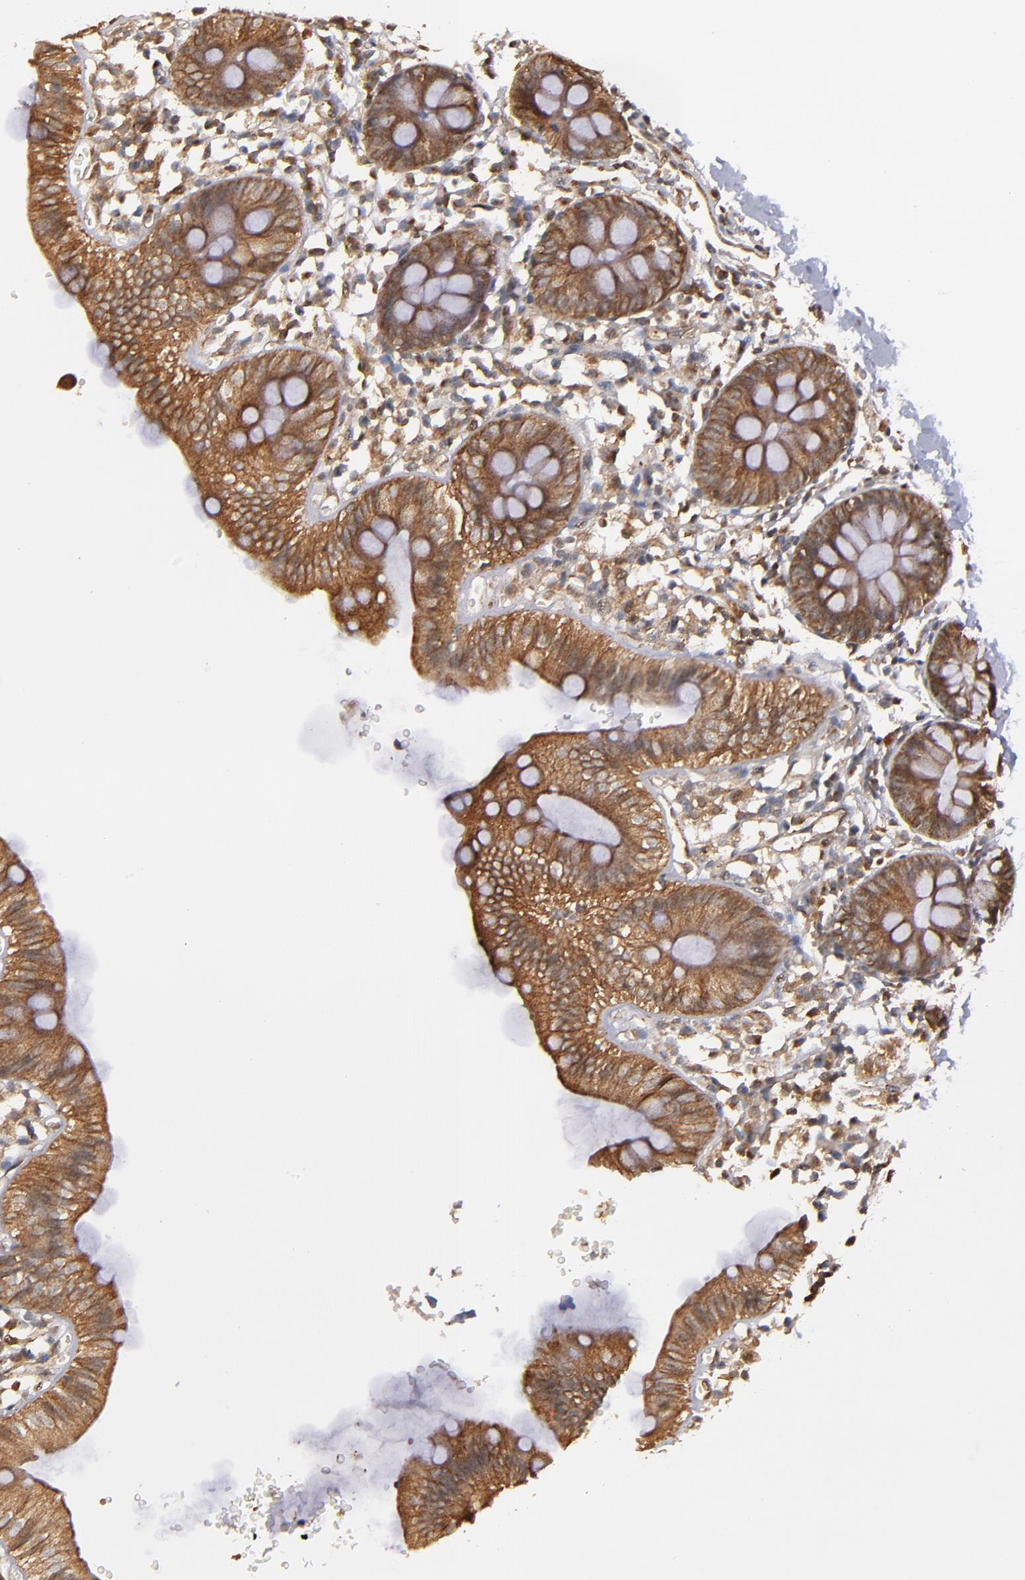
{"staining": {"intensity": "moderate", "quantity": ">75%", "location": "cytoplasmic/membranous"}, "tissue": "colon", "cell_type": "Endothelial cells", "image_type": "normal", "snomed": [{"axis": "morphology", "description": "Normal tissue, NOS"}, {"axis": "topography", "description": "Colon"}], "caption": "Benign colon reveals moderate cytoplasmic/membranous expression in approximately >75% of endothelial cells, visualized by immunohistochemistry.", "gene": "BDKRB1", "patient": {"sex": "male", "age": 14}}